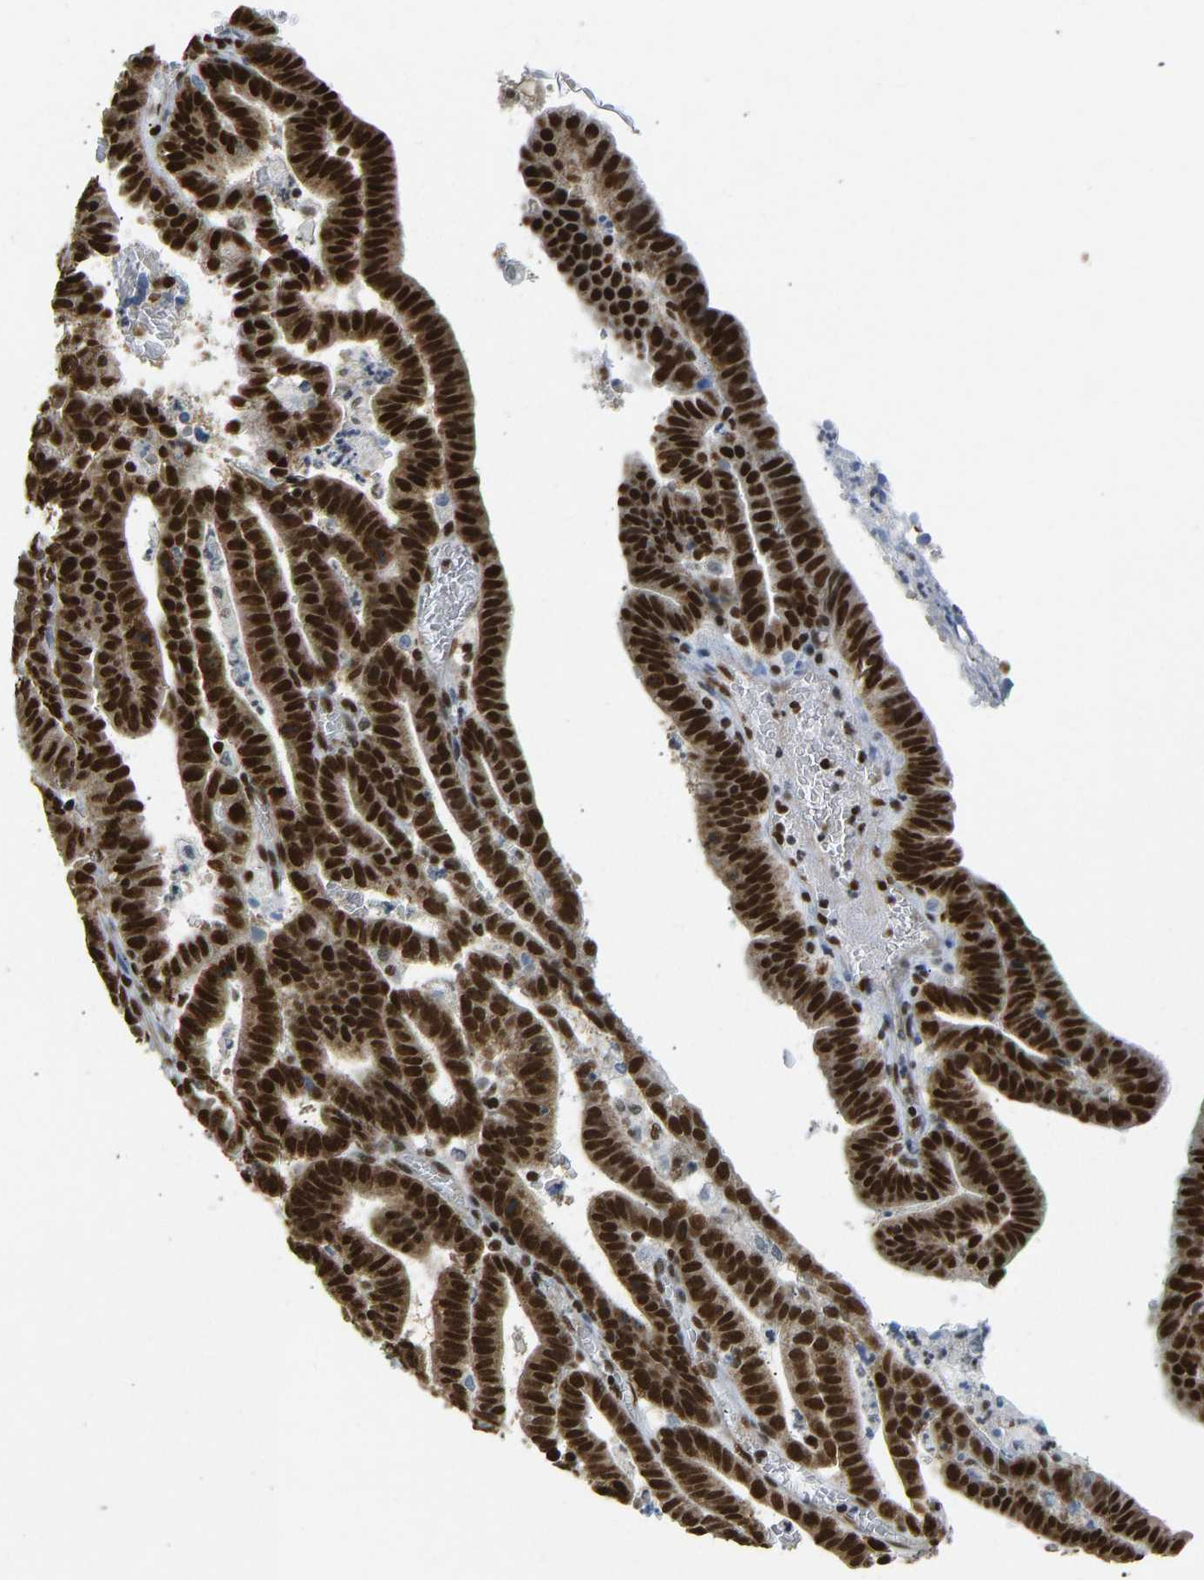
{"staining": {"intensity": "strong", "quantity": ">75%", "location": "cytoplasmic/membranous,nuclear"}, "tissue": "endometrial cancer", "cell_type": "Tumor cells", "image_type": "cancer", "snomed": [{"axis": "morphology", "description": "Adenocarcinoma, NOS"}, {"axis": "topography", "description": "Uterus"}], "caption": "Human endometrial adenocarcinoma stained for a protein (brown) shows strong cytoplasmic/membranous and nuclear positive staining in approximately >75% of tumor cells.", "gene": "ZSCAN20", "patient": {"sex": "female", "age": 83}}